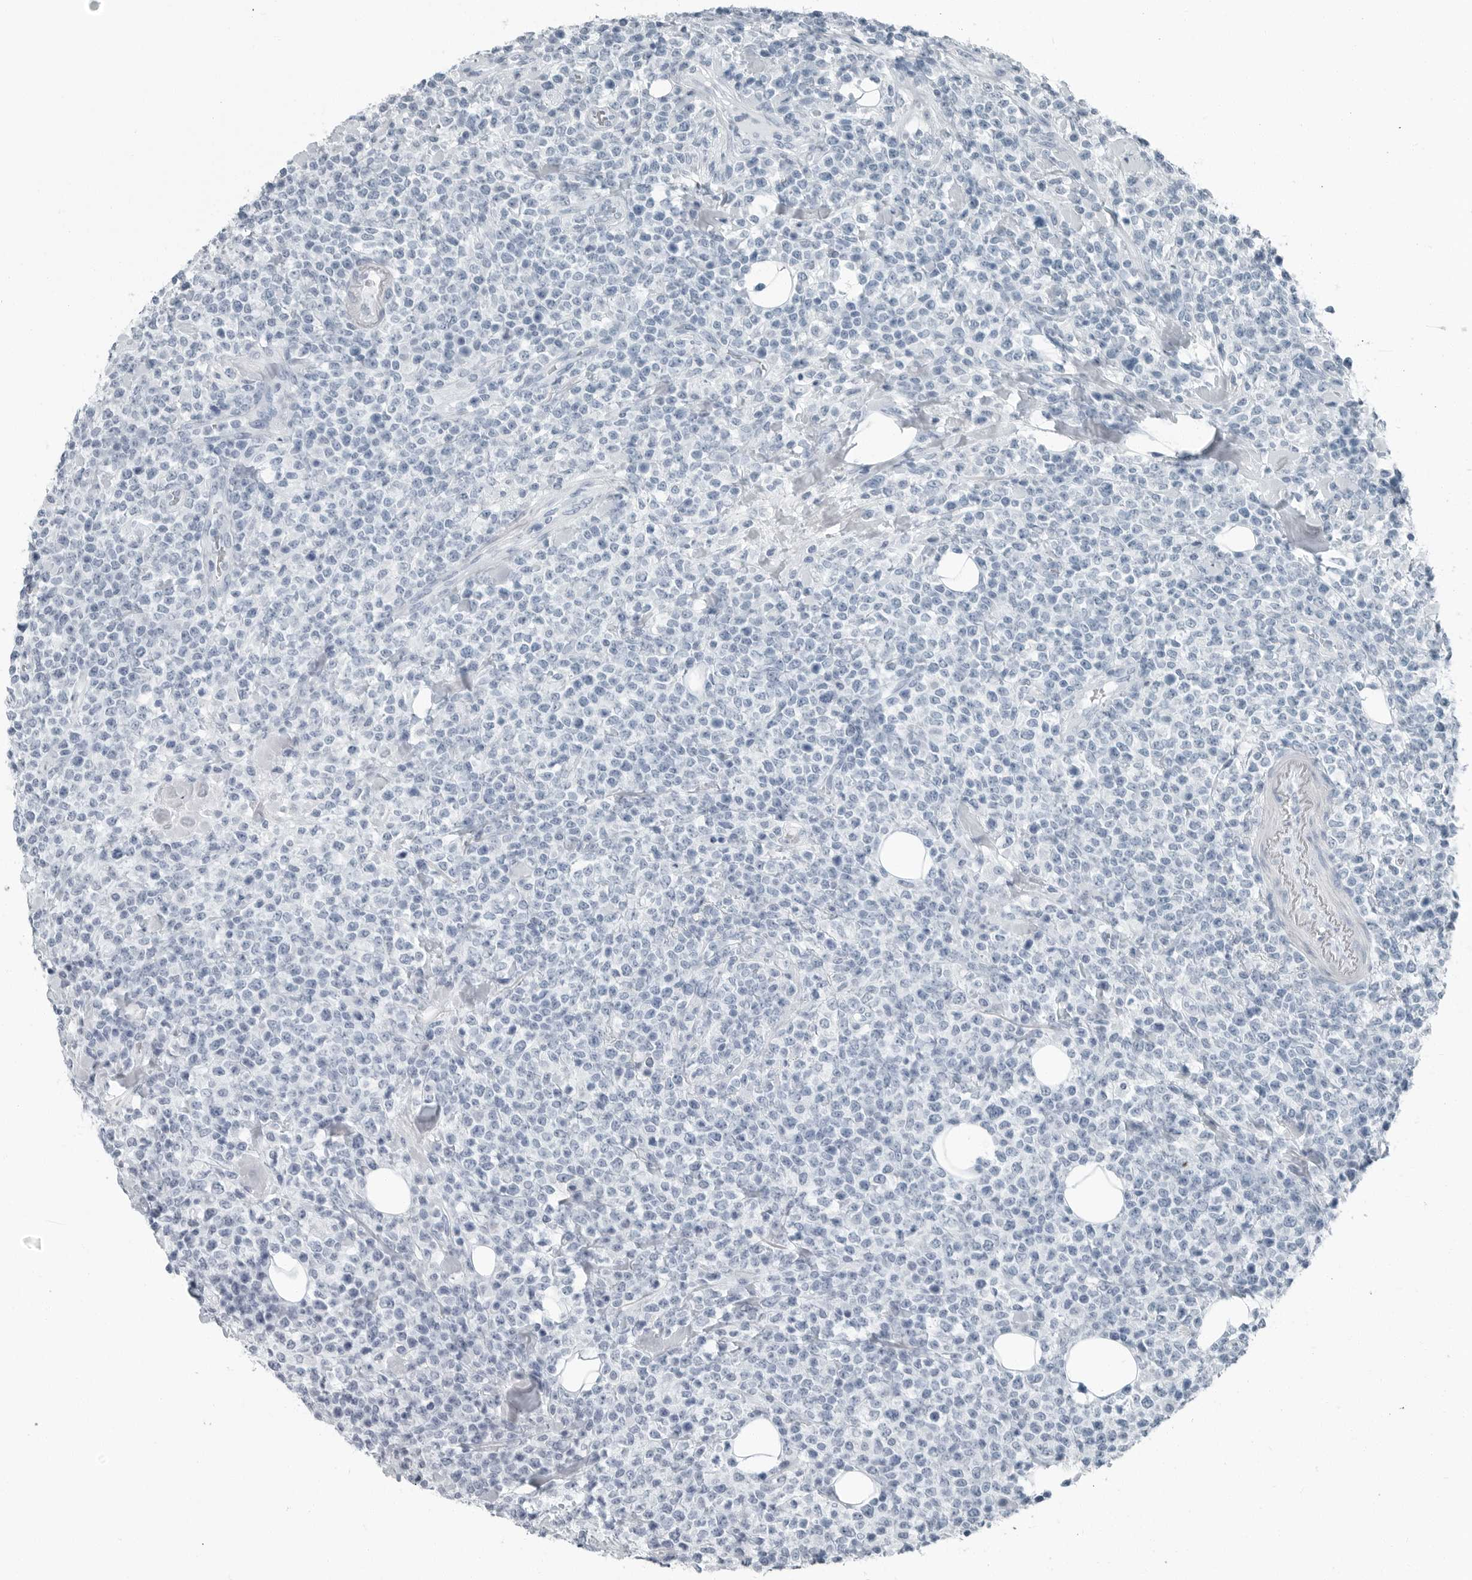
{"staining": {"intensity": "negative", "quantity": "none", "location": "none"}, "tissue": "lymphoma", "cell_type": "Tumor cells", "image_type": "cancer", "snomed": [{"axis": "morphology", "description": "Malignant lymphoma, non-Hodgkin's type, High grade"}, {"axis": "topography", "description": "Colon"}], "caption": "This is an immunohistochemistry (IHC) photomicrograph of human malignant lymphoma, non-Hodgkin's type (high-grade). There is no expression in tumor cells.", "gene": "FABP6", "patient": {"sex": "female", "age": 53}}